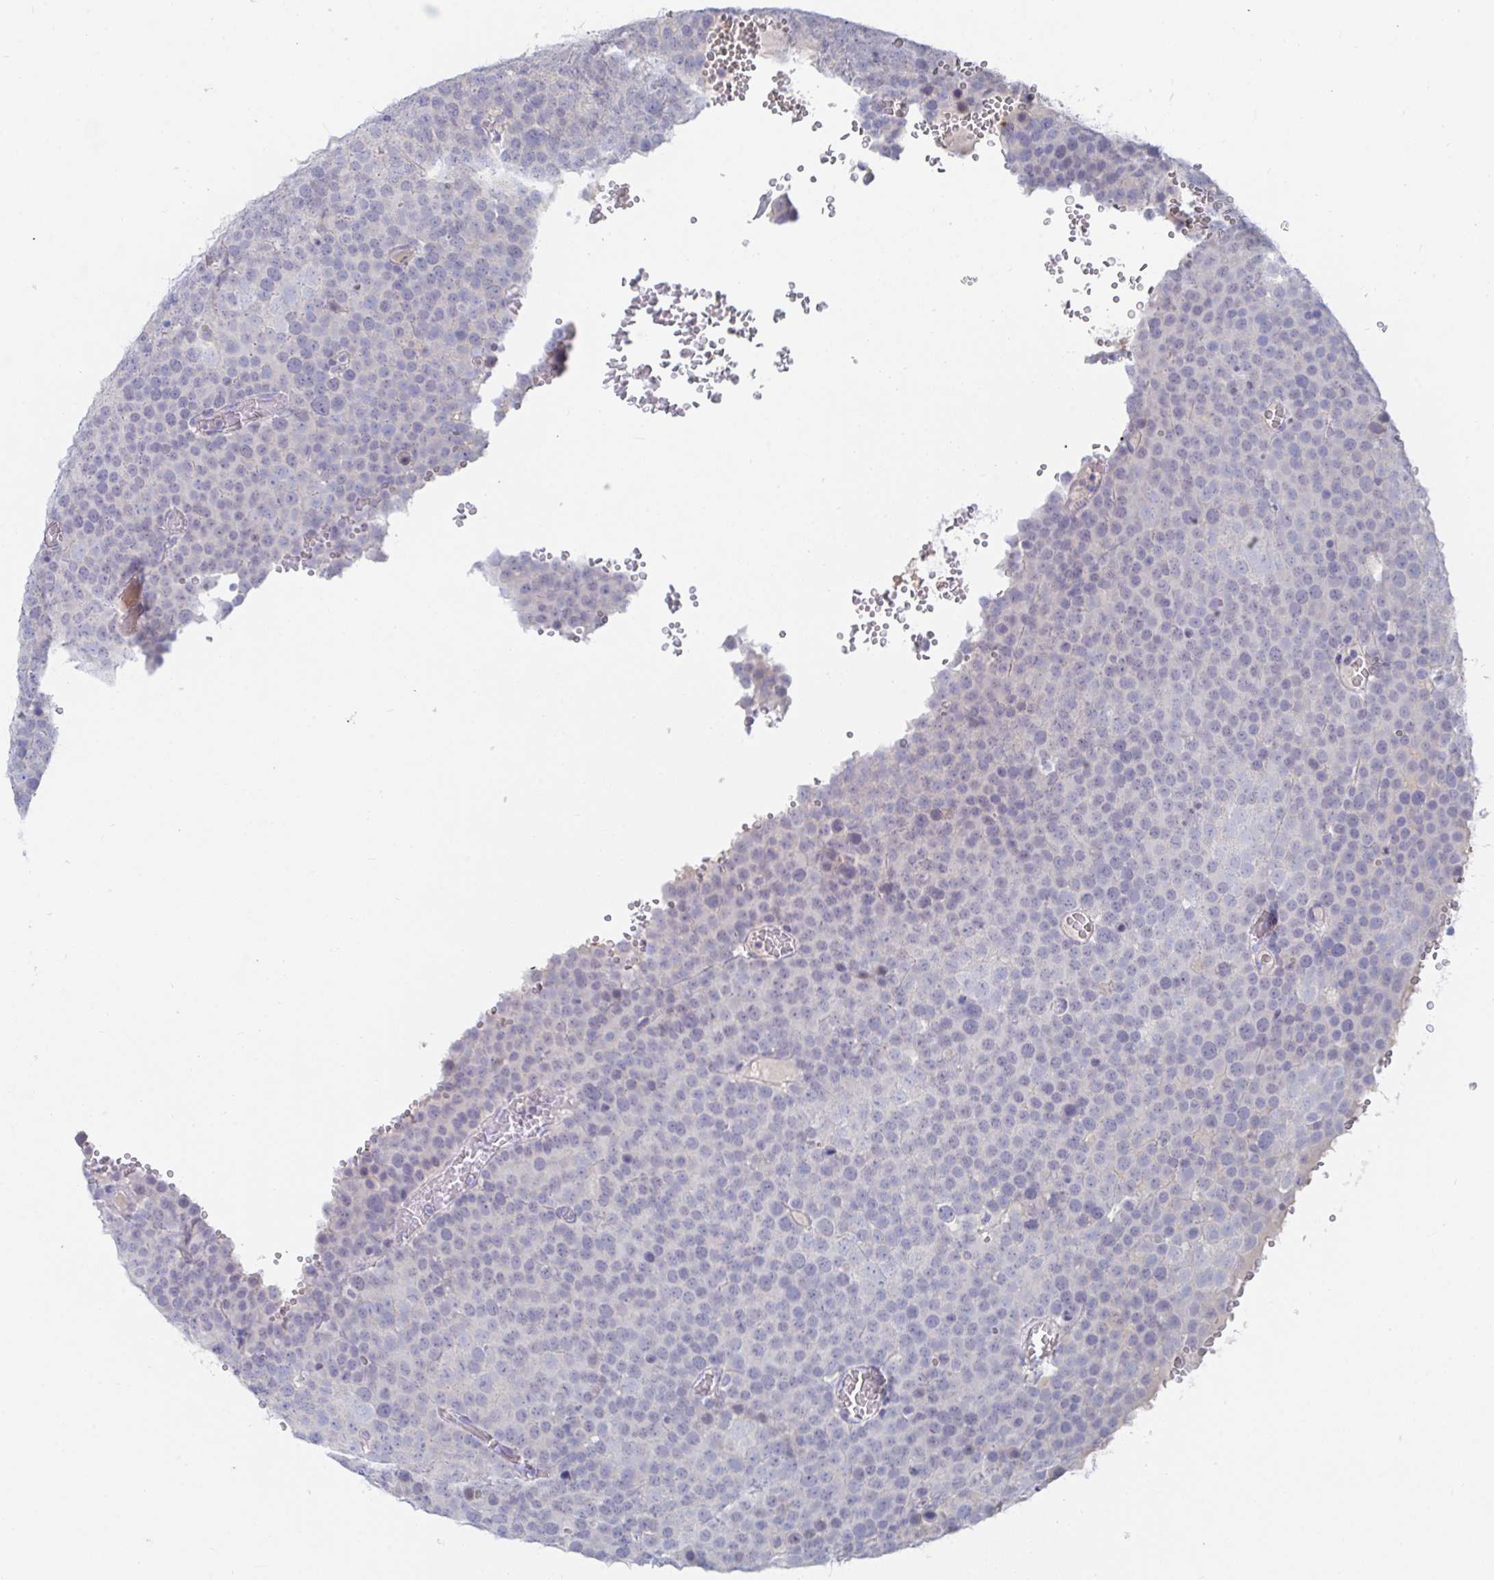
{"staining": {"intensity": "negative", "quantity": "none", "location": "none"}, "tissue": "testis cancer", "cell_type": "Tumor cells", "image_type": "cancer", "snomed": [{"axis": "morphology", "description": "Seminoma, NOS"}, {"axis": "topography", "description": "Testis"}], "caption": "Tumor cells are negative for brown protein staining in testis seminoma.", "gene": "KCNK5", "patient": {"sex": "male", "age": 71}}